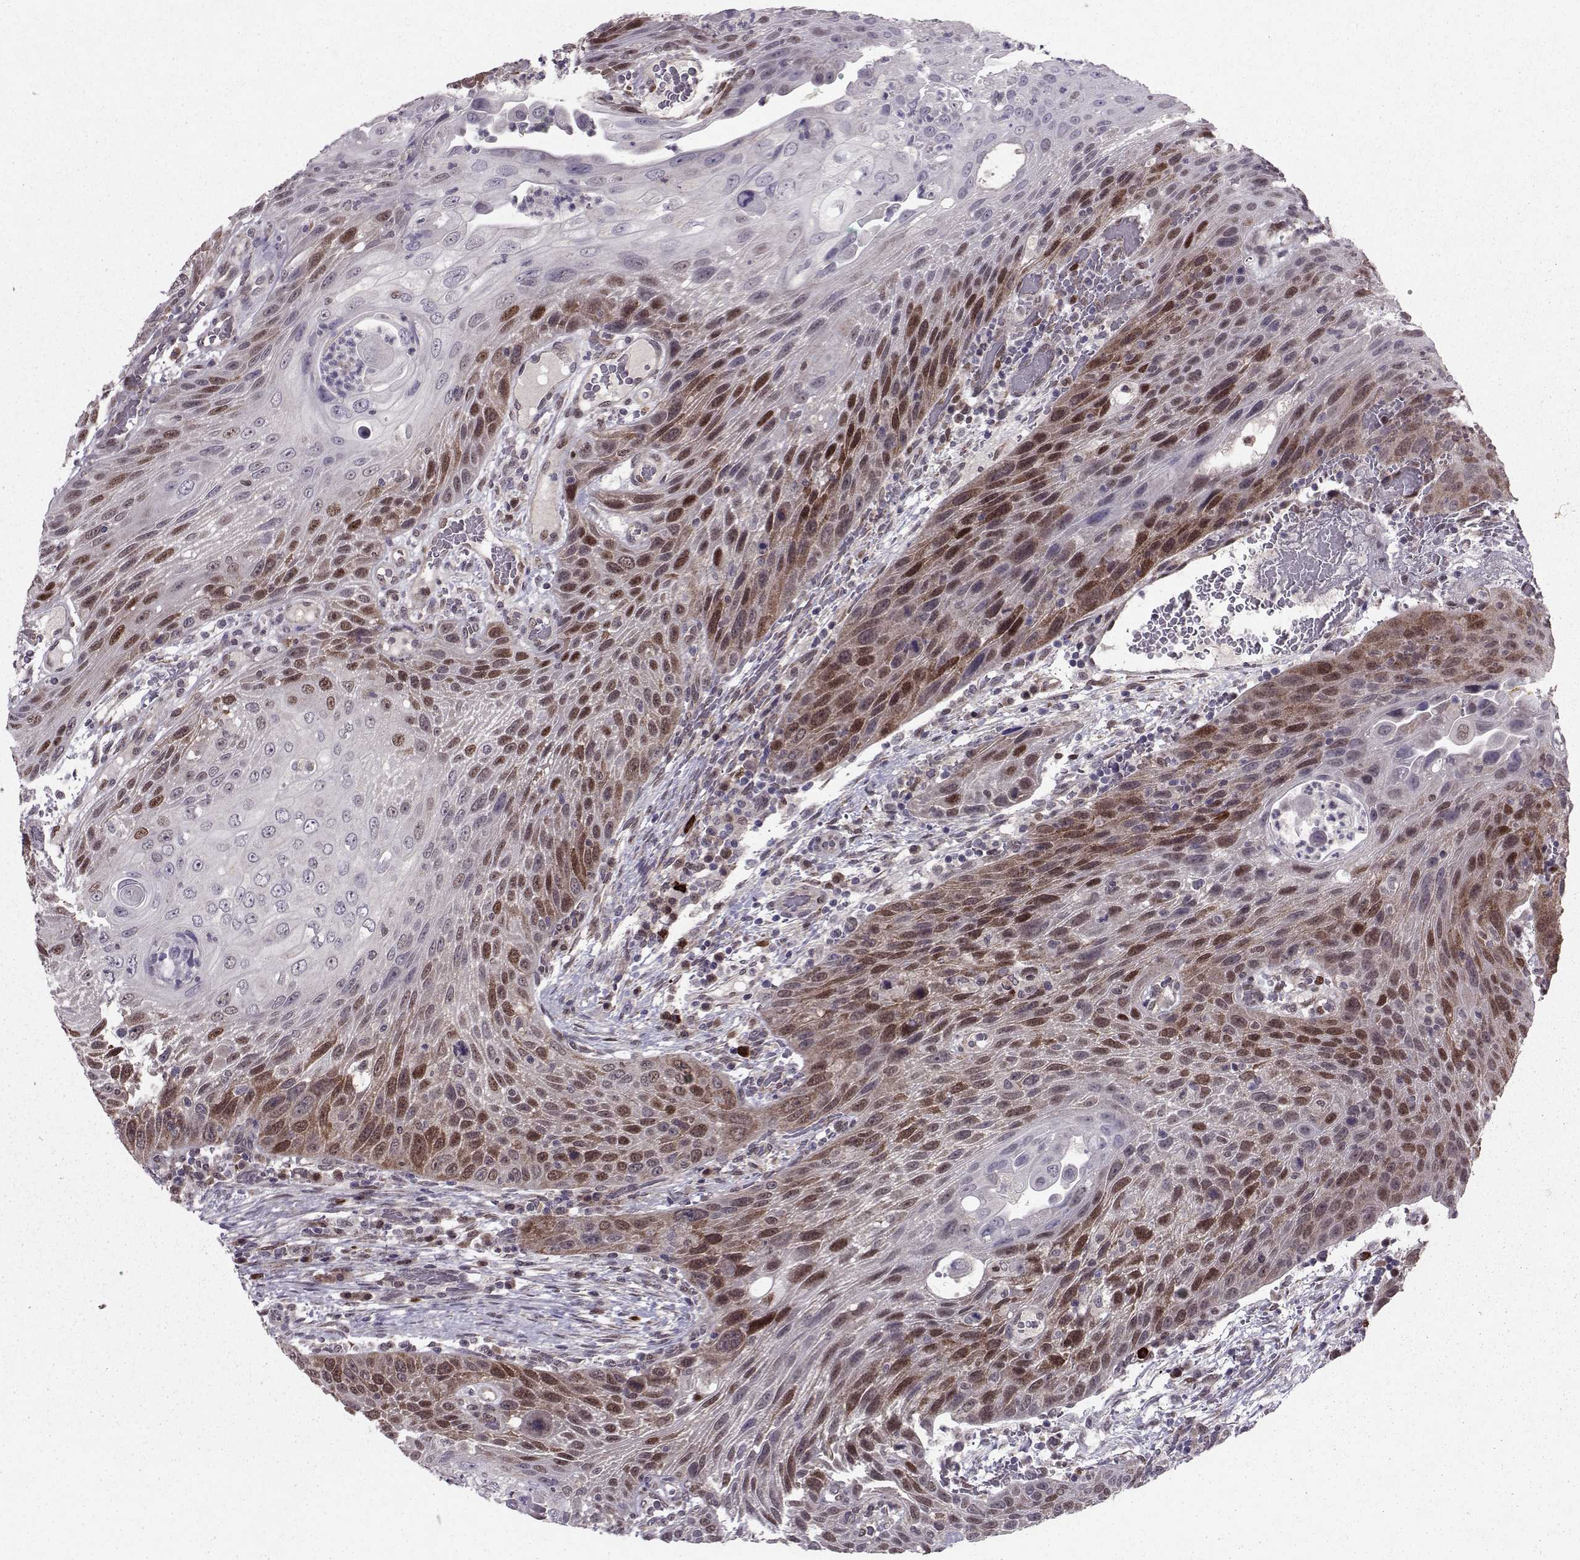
{"staining": {"intensity": "strong", "quantity": "25%-75%", "location": "nuclear"}, "tissue": "head and neck cancer", "cell_type": "Tumor cells", "image_type": "cancer", "snomed": [{"axis": "morphology", "description": "Squamous cell carcinoma, NOS"}, {"axis": "topography", "description": "Head-Neck"}], "caption": "An IHC micrograph of neoplastic tissue is shown. Protein staining in brown labels strong nuclear positivity in head and neck squamous cell carcinoma within tumor cells.", "gene": "CDK4", "patient": {"sex": "male", "age": 69}}